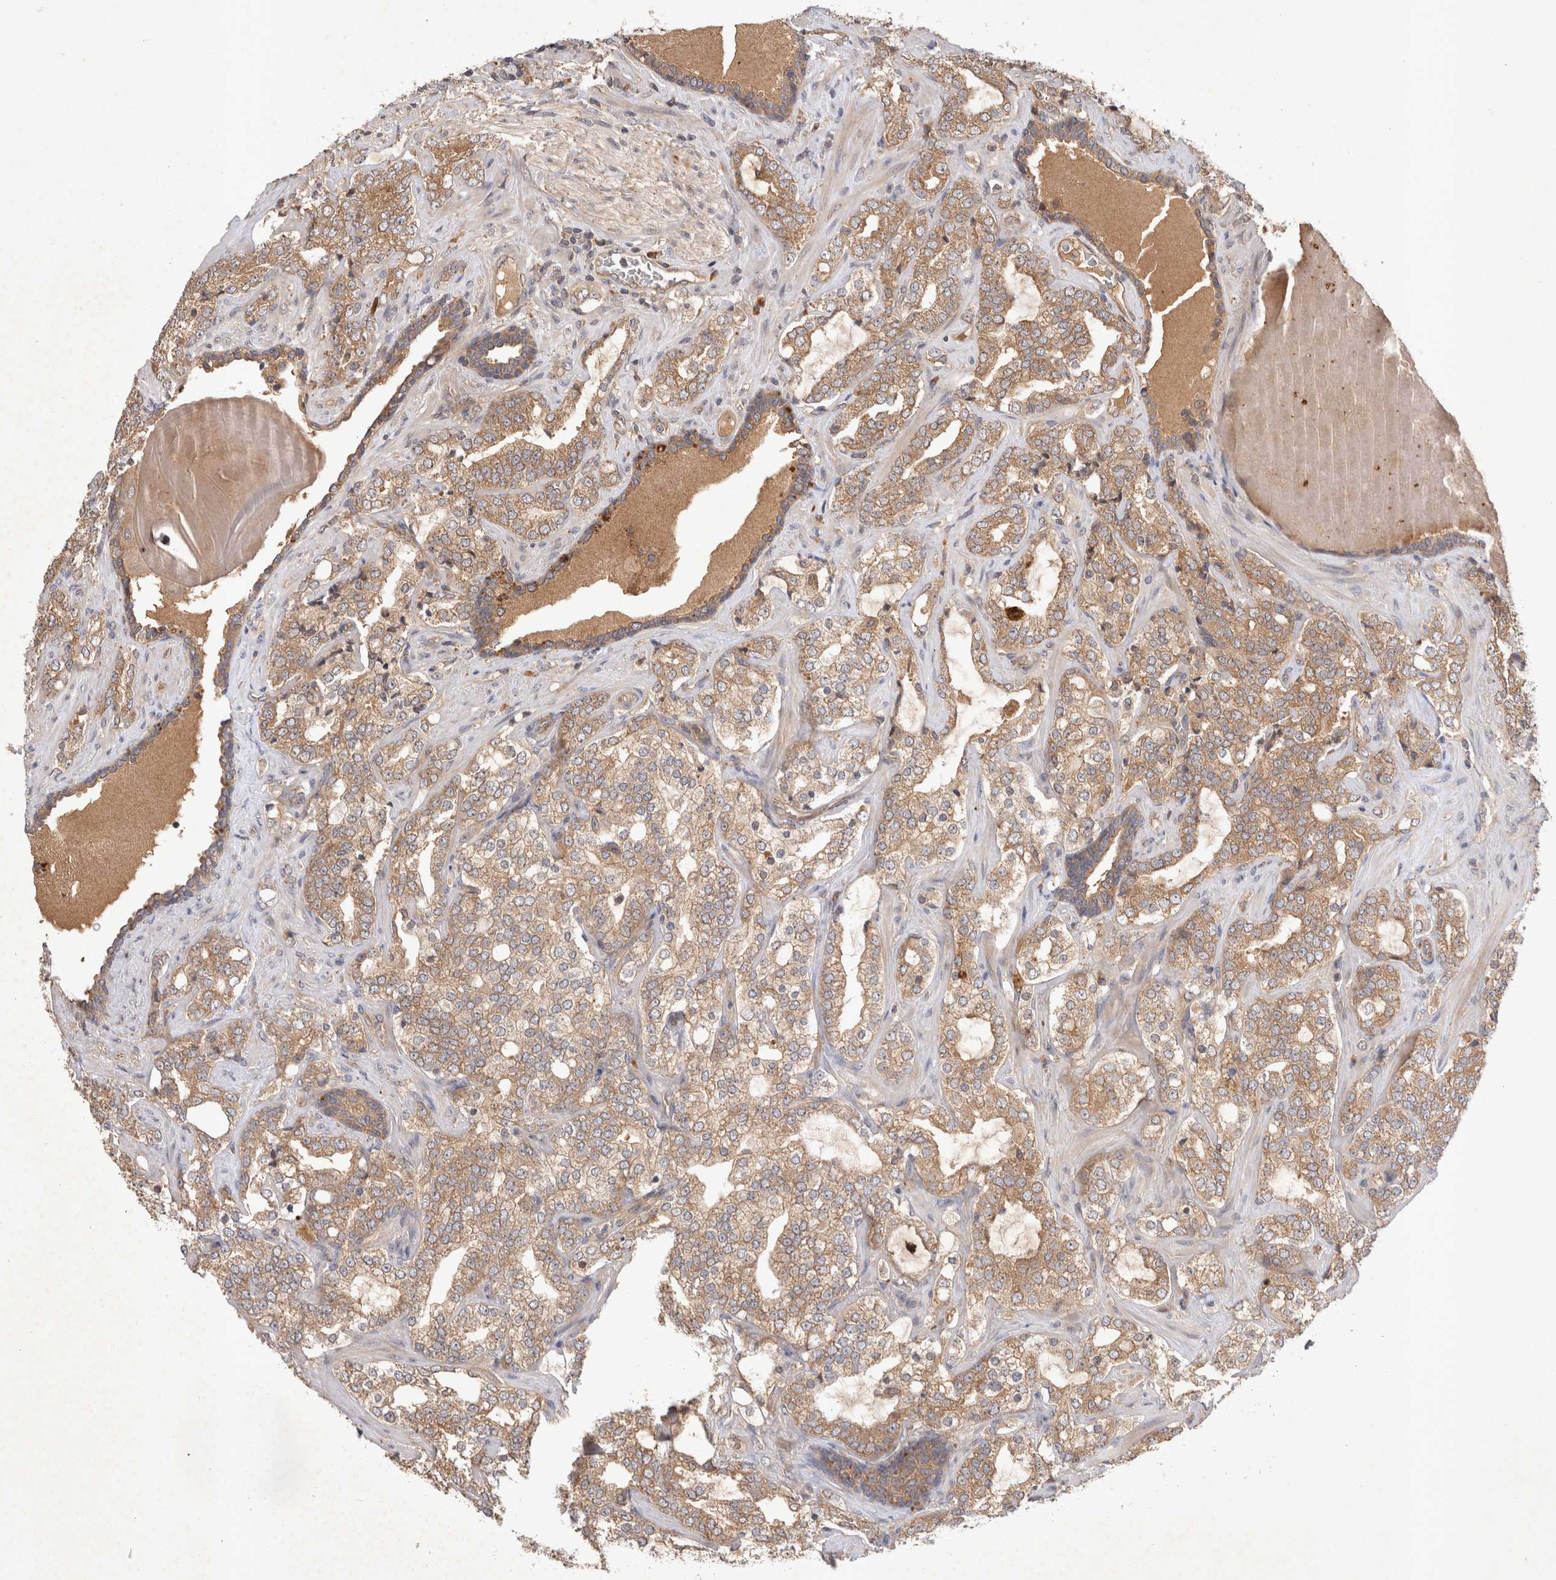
{"staining": {"intensity": "moderate", "quantity": ">75%", "location": "cytoplasmic/membranous"}, "tissue": "prostate cancer", "cell_type": "Tumor cells", "image_type": "cancer", "snomed": [{"axis": "morphology", "description": "Adenocarcinoma, High grade"}, {"axis": "topography", "description": "Prostate"}], "caption": "A brown stain shows moderate cytoplasmic/membranous positivity of a protein in human prostate adenocarcinoma (high-grade) tumor cells. (IHC, brightfield microscopy, high magnification).", "gene": "YES1", "patient": {"sex": "male", "age": 64}}